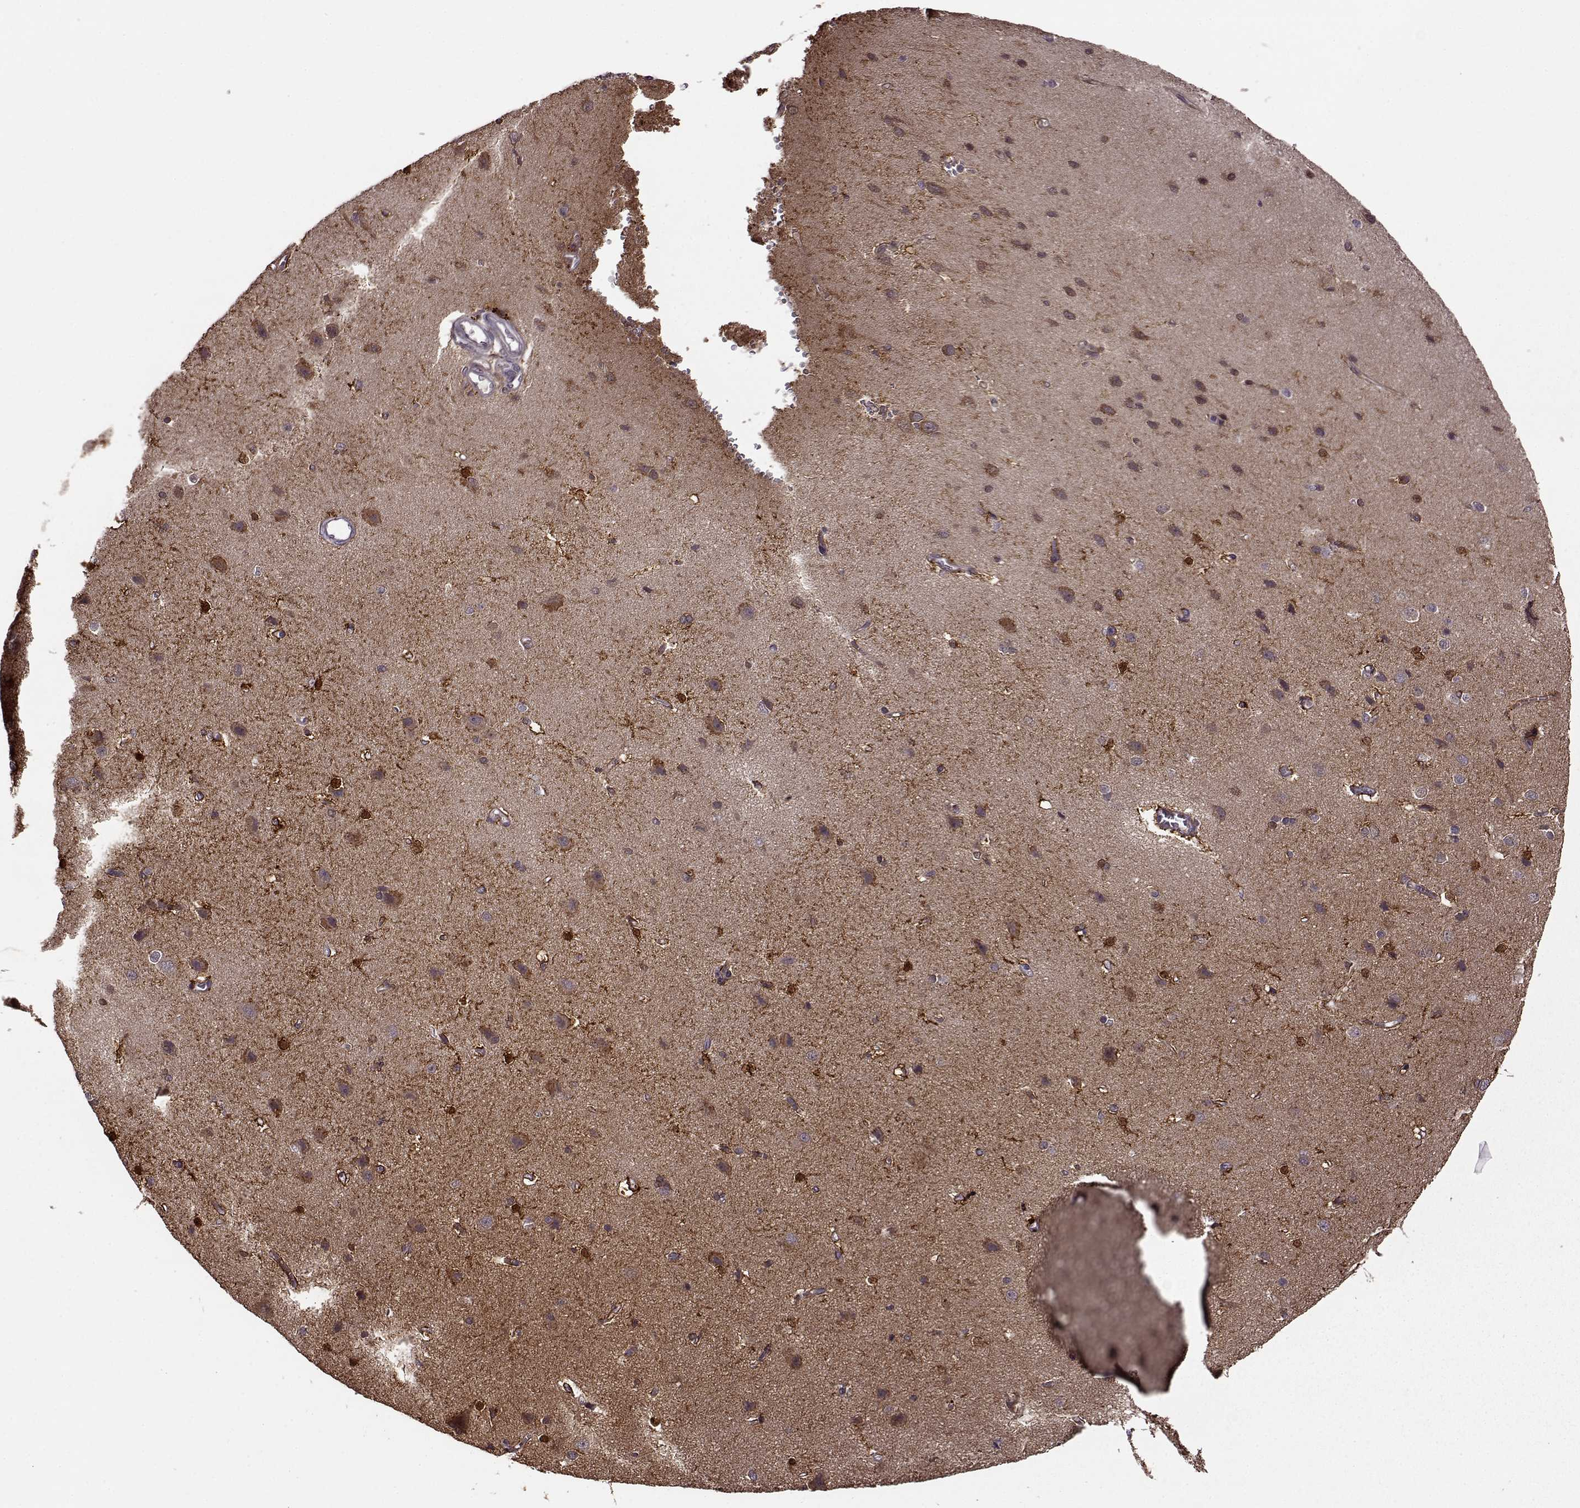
{"staining": {"intensity": "negative", "quantity": "none", "location": "none"}, "tissue": "cerebral cortex", "cell_type": "Endothelial cells", "image_type": "normal", "snomed": [{"axis": "morphology", "description": "Normal tissue, NOS"}, {"axis": "topography", "description": "Cerebral cortex"}], "caption": "Immunohistochemistry photomicrograph of normal human cerebral cortex stained for a protein (brown), which demonstrates no staining in endothelial cells. The staining is performed using DAB brown chromogen with nuclei counter-stained in using hematoxylin.", "gene": "MAIP1", "patient": {"sex": "male", "age": 37}}